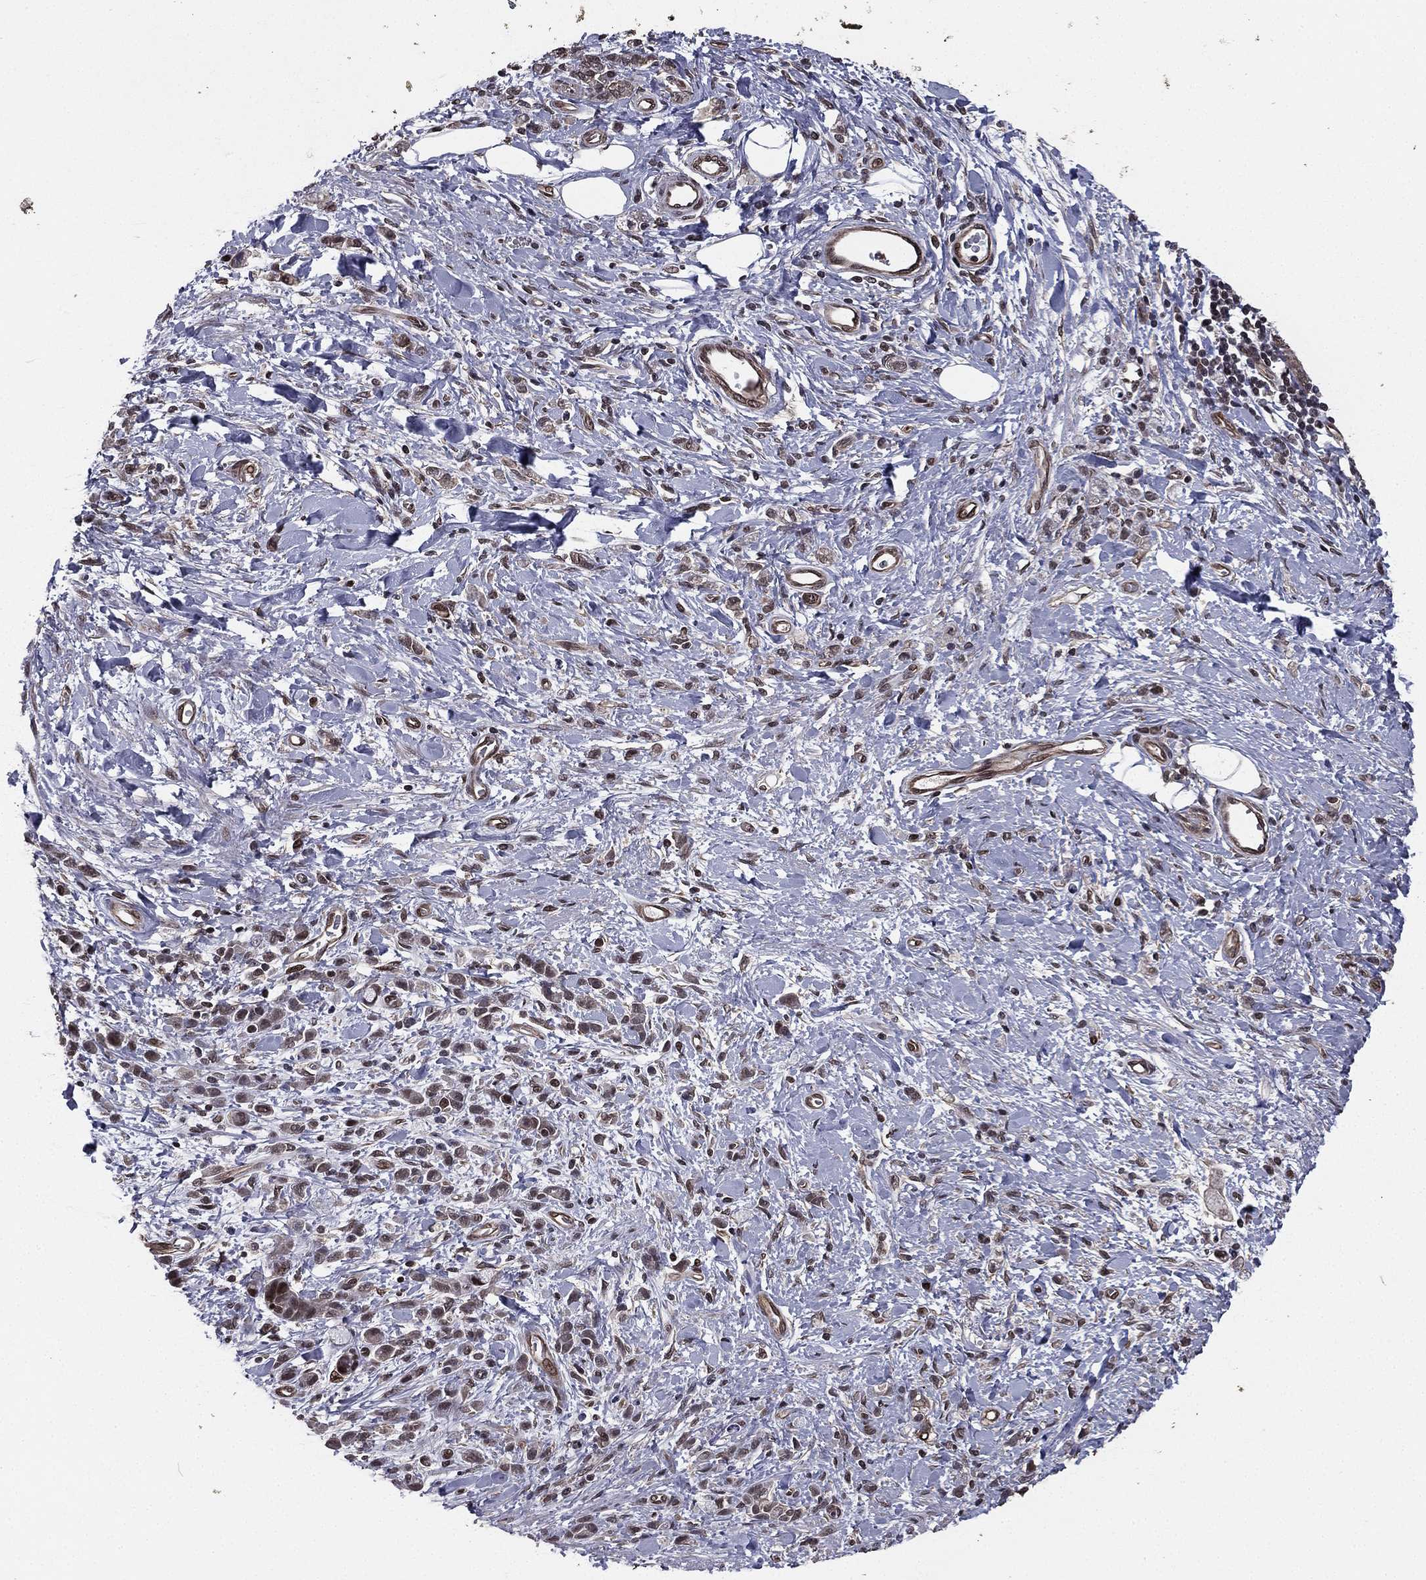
{"staining": {"intensity": "weak", "quantity": "25%-75%", "location": "cytoplasmic/membranous"}, "tissue": "stomach cancer", "cell_type": "Tumor cells", "image_type": "cancer", "snomed": [{"axis": "morphology", "description": "Adenocarcinoma, NOS"}, {"axis": "topography", "description": "Stomach"}], "caption": "The immunohistochemical stain labels weak cytoplasmic/membranous staining in tumor cells of stomach cancer (adenocarcinoma) tissue.", "gene": "RARB", "patient": {"sex": "male", "age": 77}}